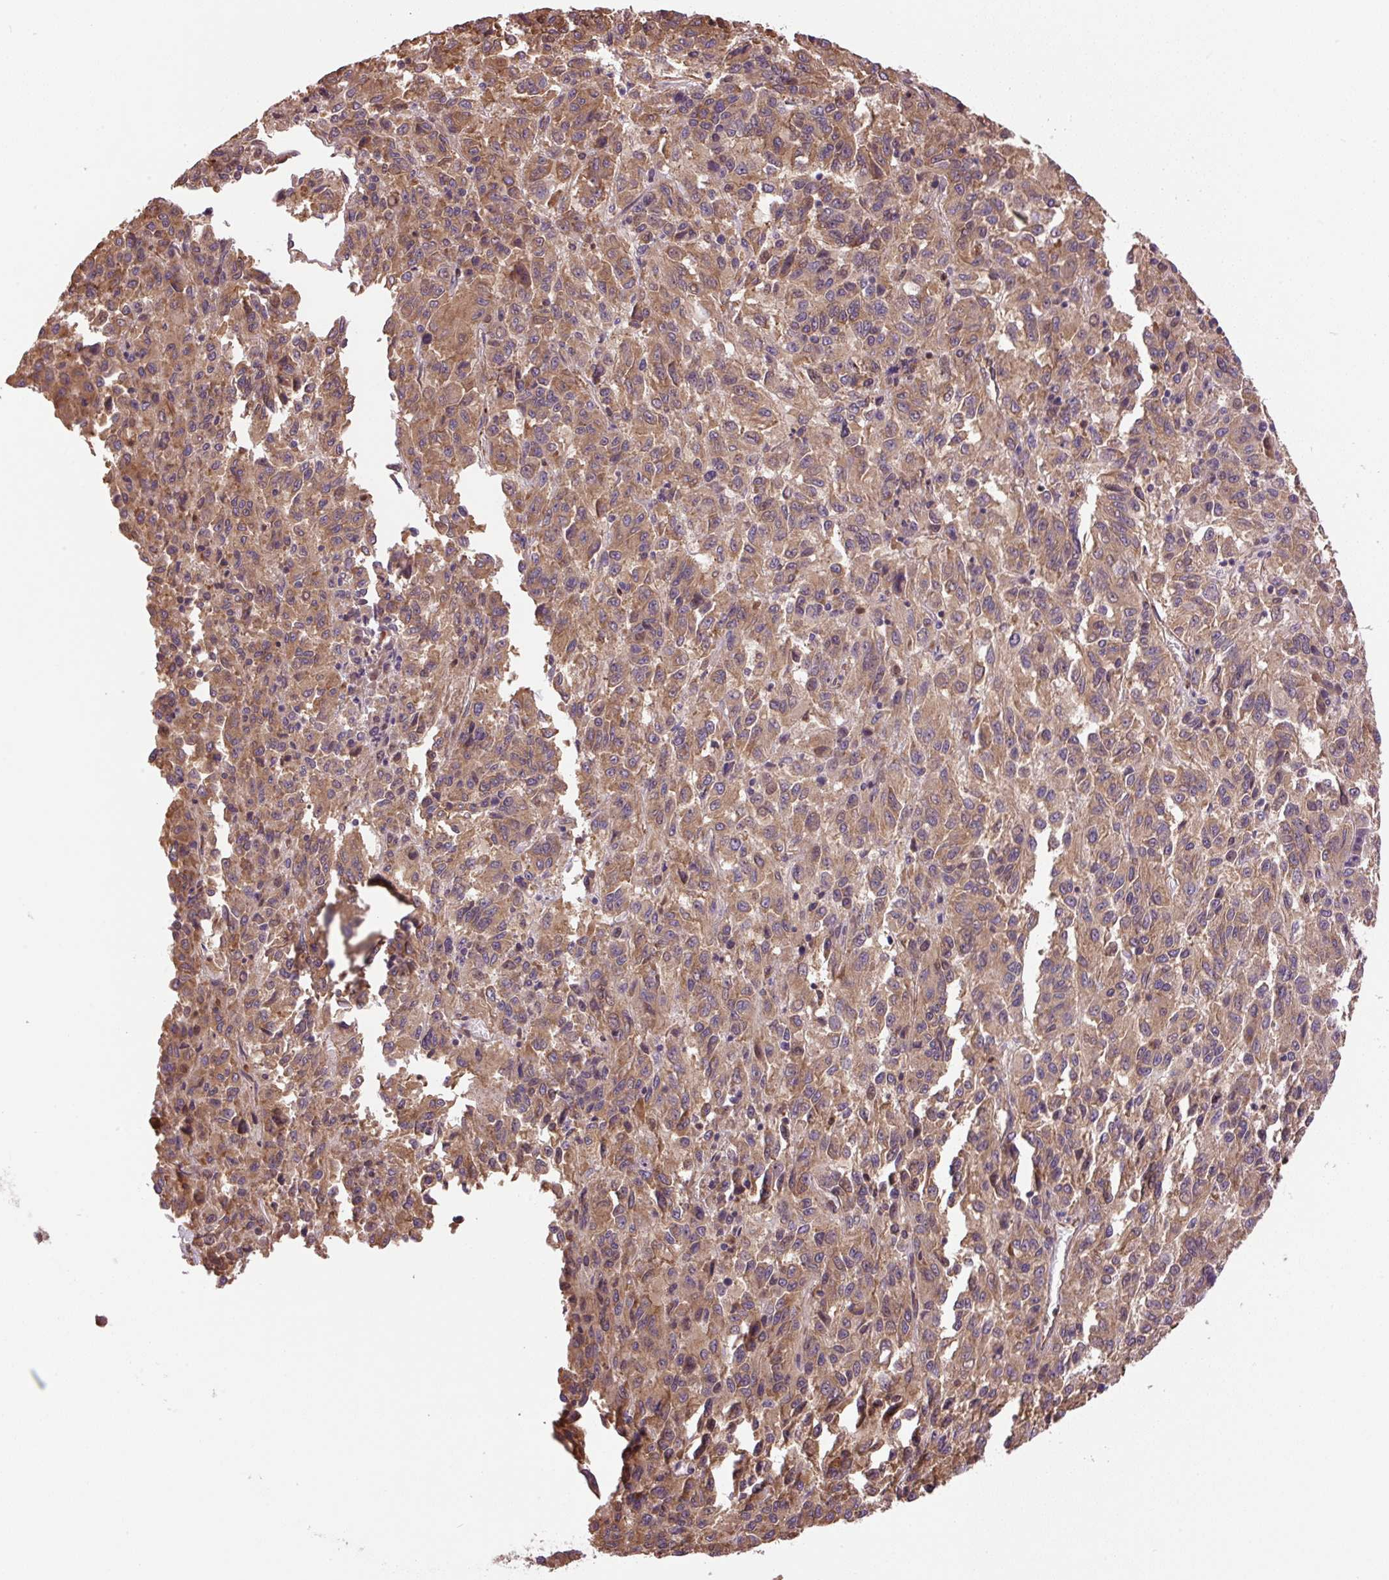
{"staining": {"intensity": "moderate", "quantity": ">75%", "location": "cytoplasmic/membranous"}, "tissue": "melanoma", "cell_type": "Tumor cells", "image_type": "cancer", "snomed": [{"axis": "morphology", "description": "Malignant melanoma, Metastatic site"}, {"axis": "topography", "description": "Lung"}], "caption": "Protein expression analysis of human malignant melanoma (metastatic site) reveals moderate cytoplasmic/membranous staining in about >75% of tumor cells. (DAB (3,3'-diaminobenzidine) IHC with brightfield microscopy, high magnification).", "gene": "SEPTIN10", "patient": {"sex": "male", "age": 64}}